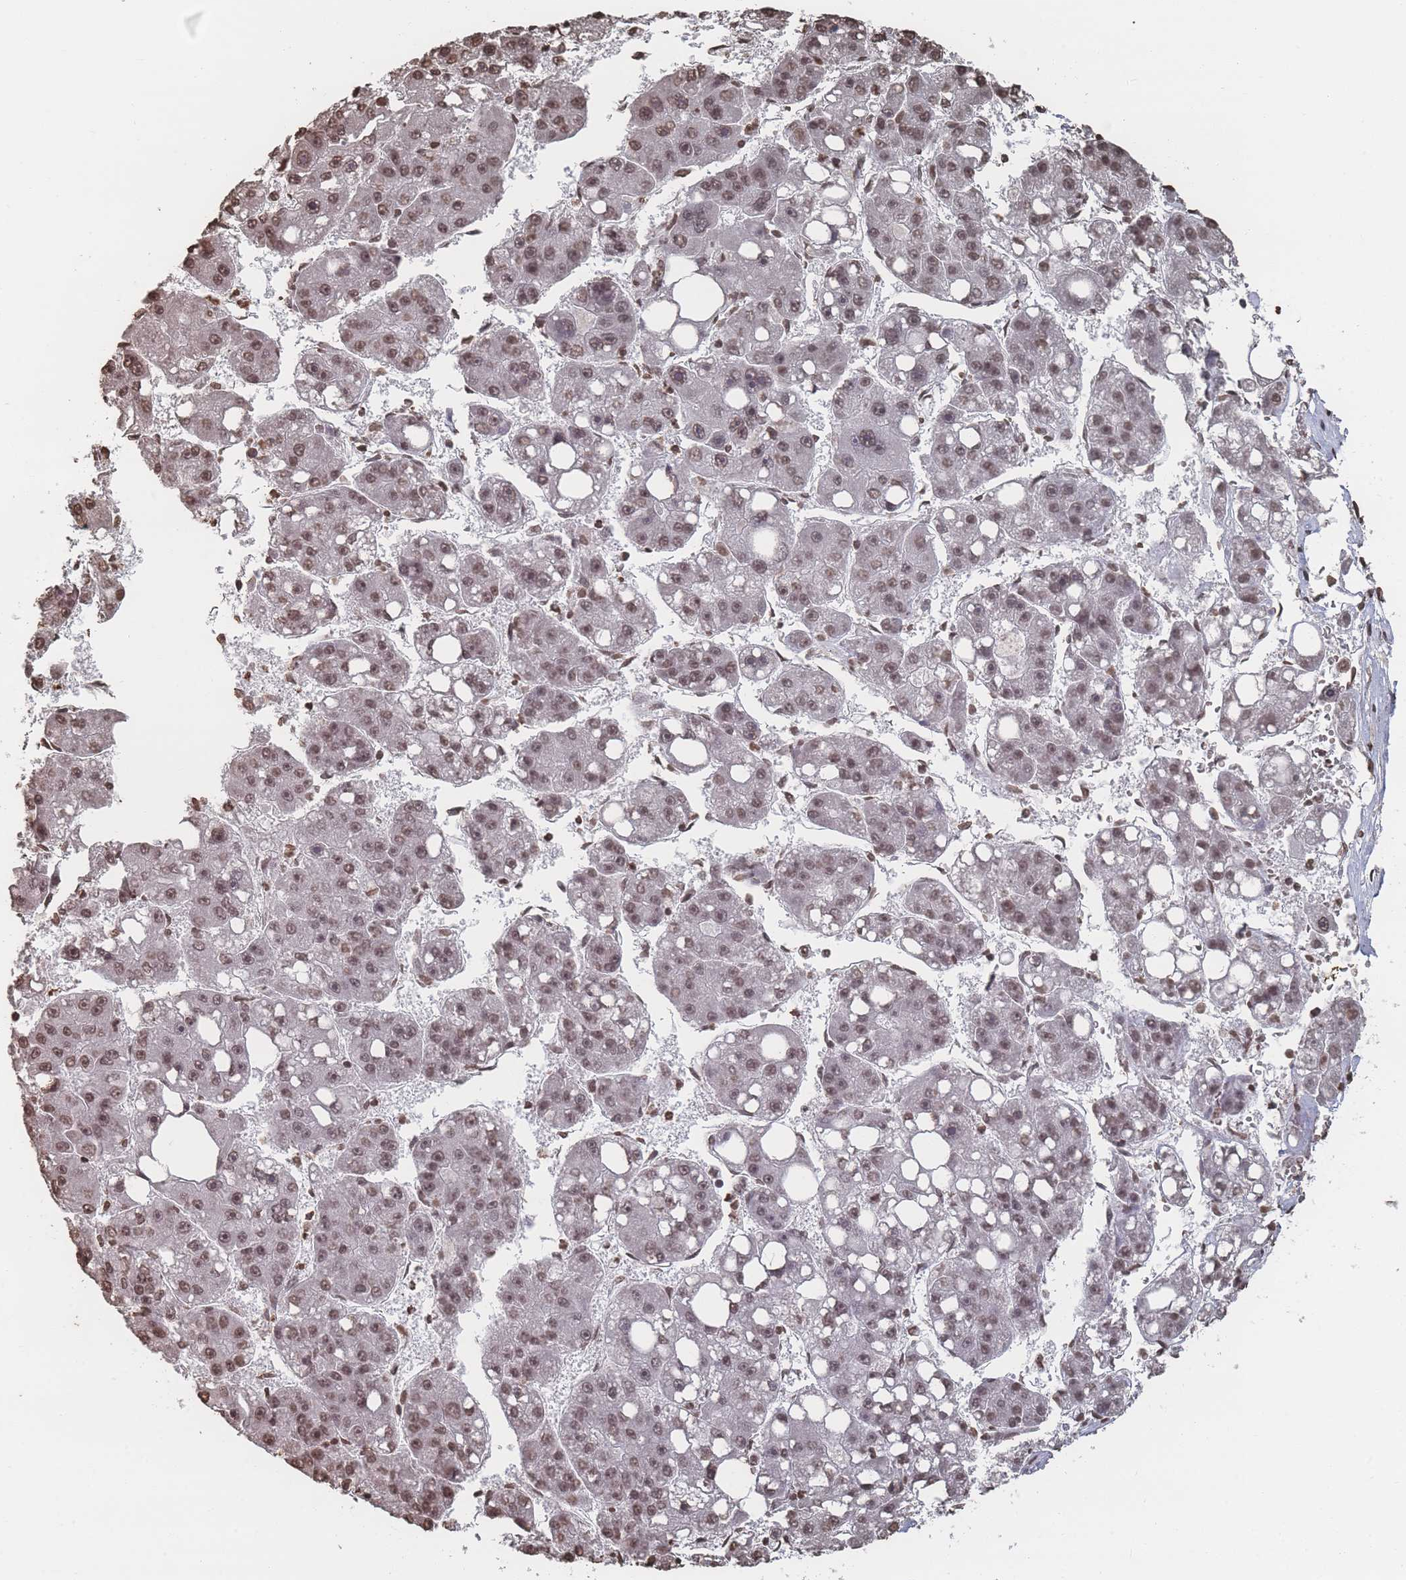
{"staining": {"intensity": "moderate", "quantity": ">75%", "location": "nuclear"}, "tissue": "liver cancer", "cell_type": "Tumor cells", "image_type": "cancer", "snomed": [{"axis": "morphology", "description": "Carcinoma, Hepatocellular, NOS"}, {"axis": "topography", "description": "Liver"}], "caption": "An immunohistochemistry (IHC) histopathology image of neoplastic tissue is shown. Protein staining in brown labels moderate nuclear positivity in liver hepatocellular carcinoma within tumor cells.", "gene": "PLEKHG5", "patient": {"sex": "female", "age": 61}}